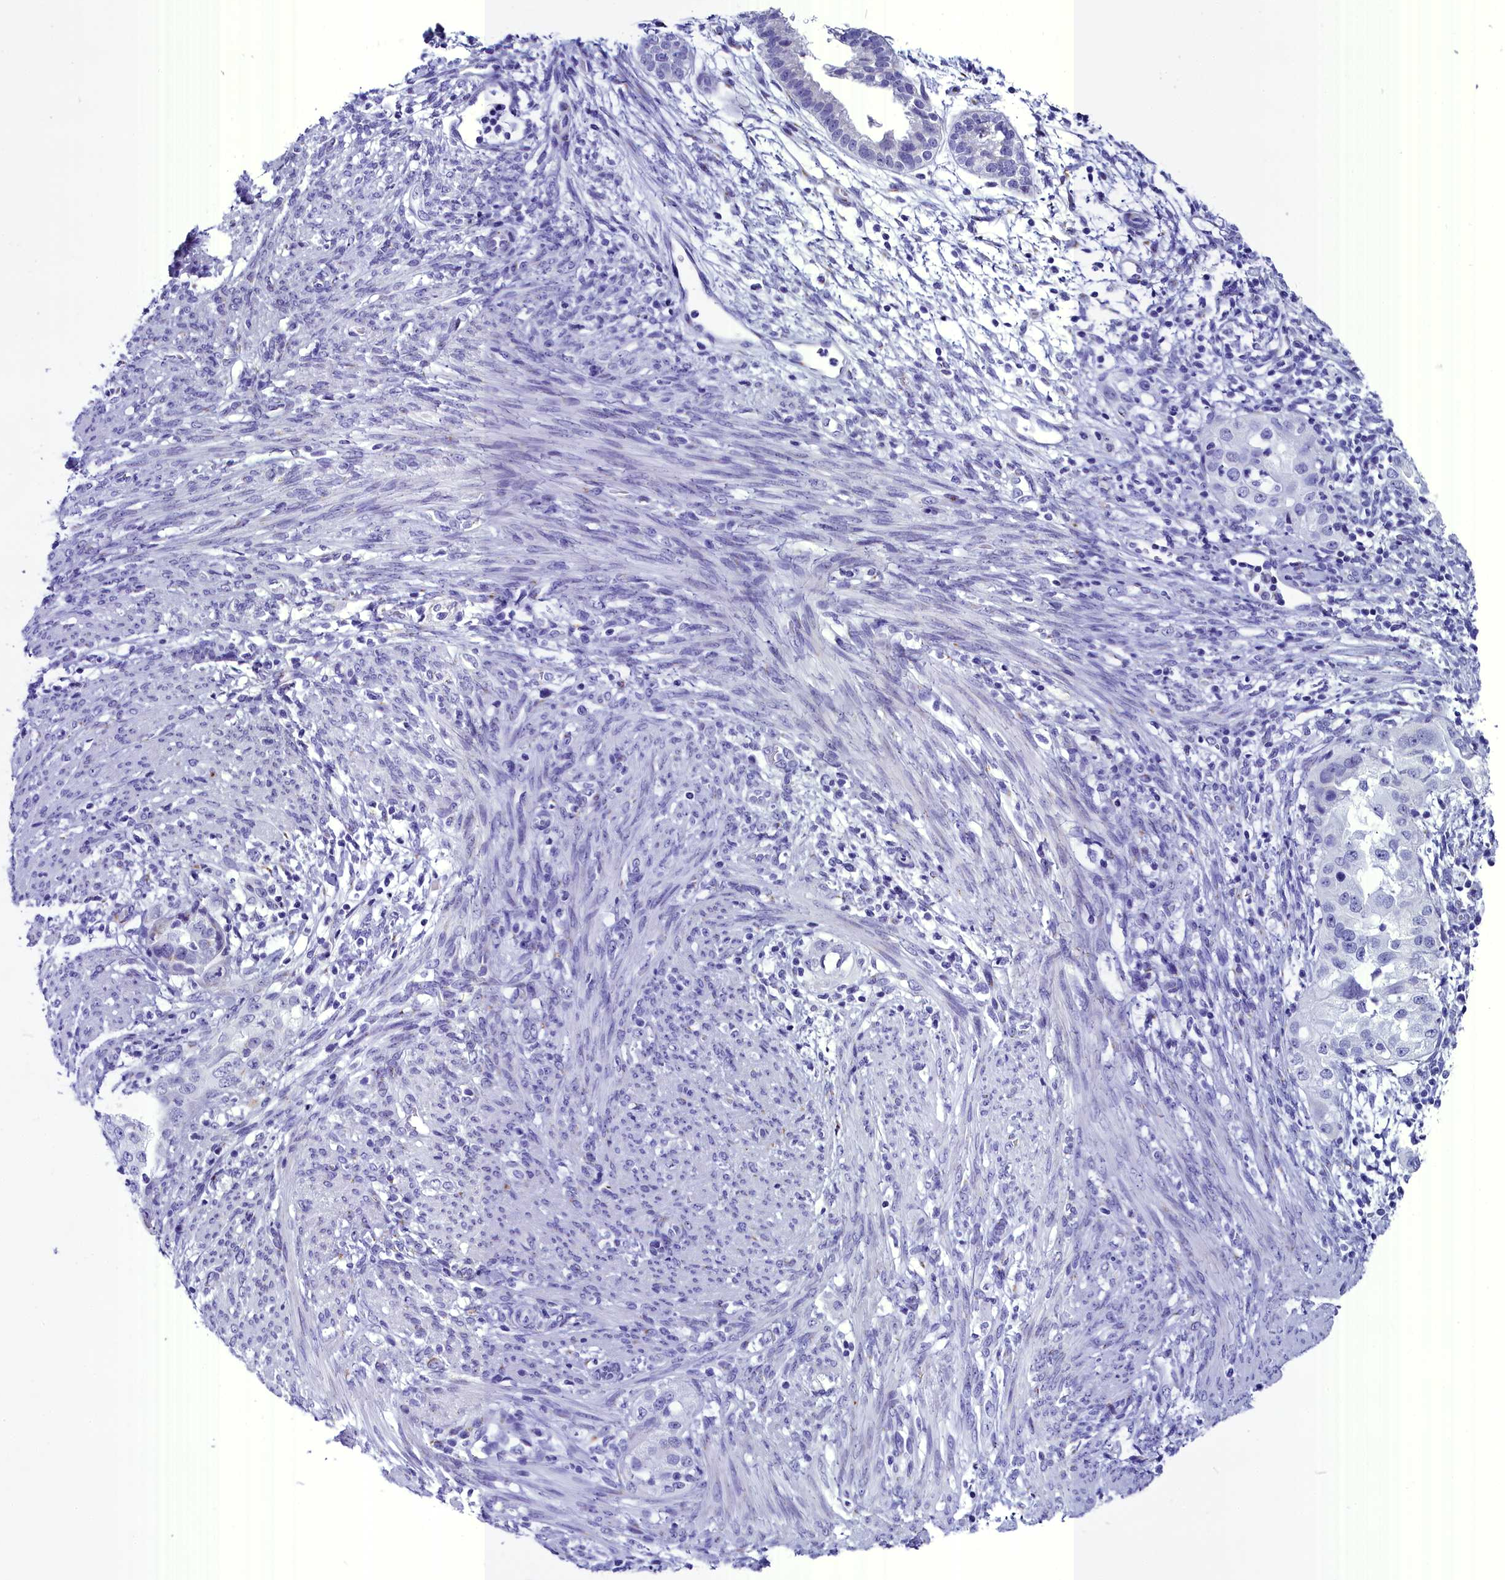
{"staining": {"intensity": "negative", "quantity": "none", "location": "none"}, "tissue": "endometrial cancer", "cell_type": "Tumor cells", "image_type": "cancer", "snomed": [{"axis": "morphology", "description": "Adenocarcinoma, NOS"}, {"axis": "topography", "description": "Endometrium"}], "caption": "Immunohistochemistry (IHC) image of adenocarcinoma (endometrial) stained for a protein (brown), which displays no staining in tumor cells.", "gene": "AP3B2", "patient": {"sex": "female", "age": 85}}